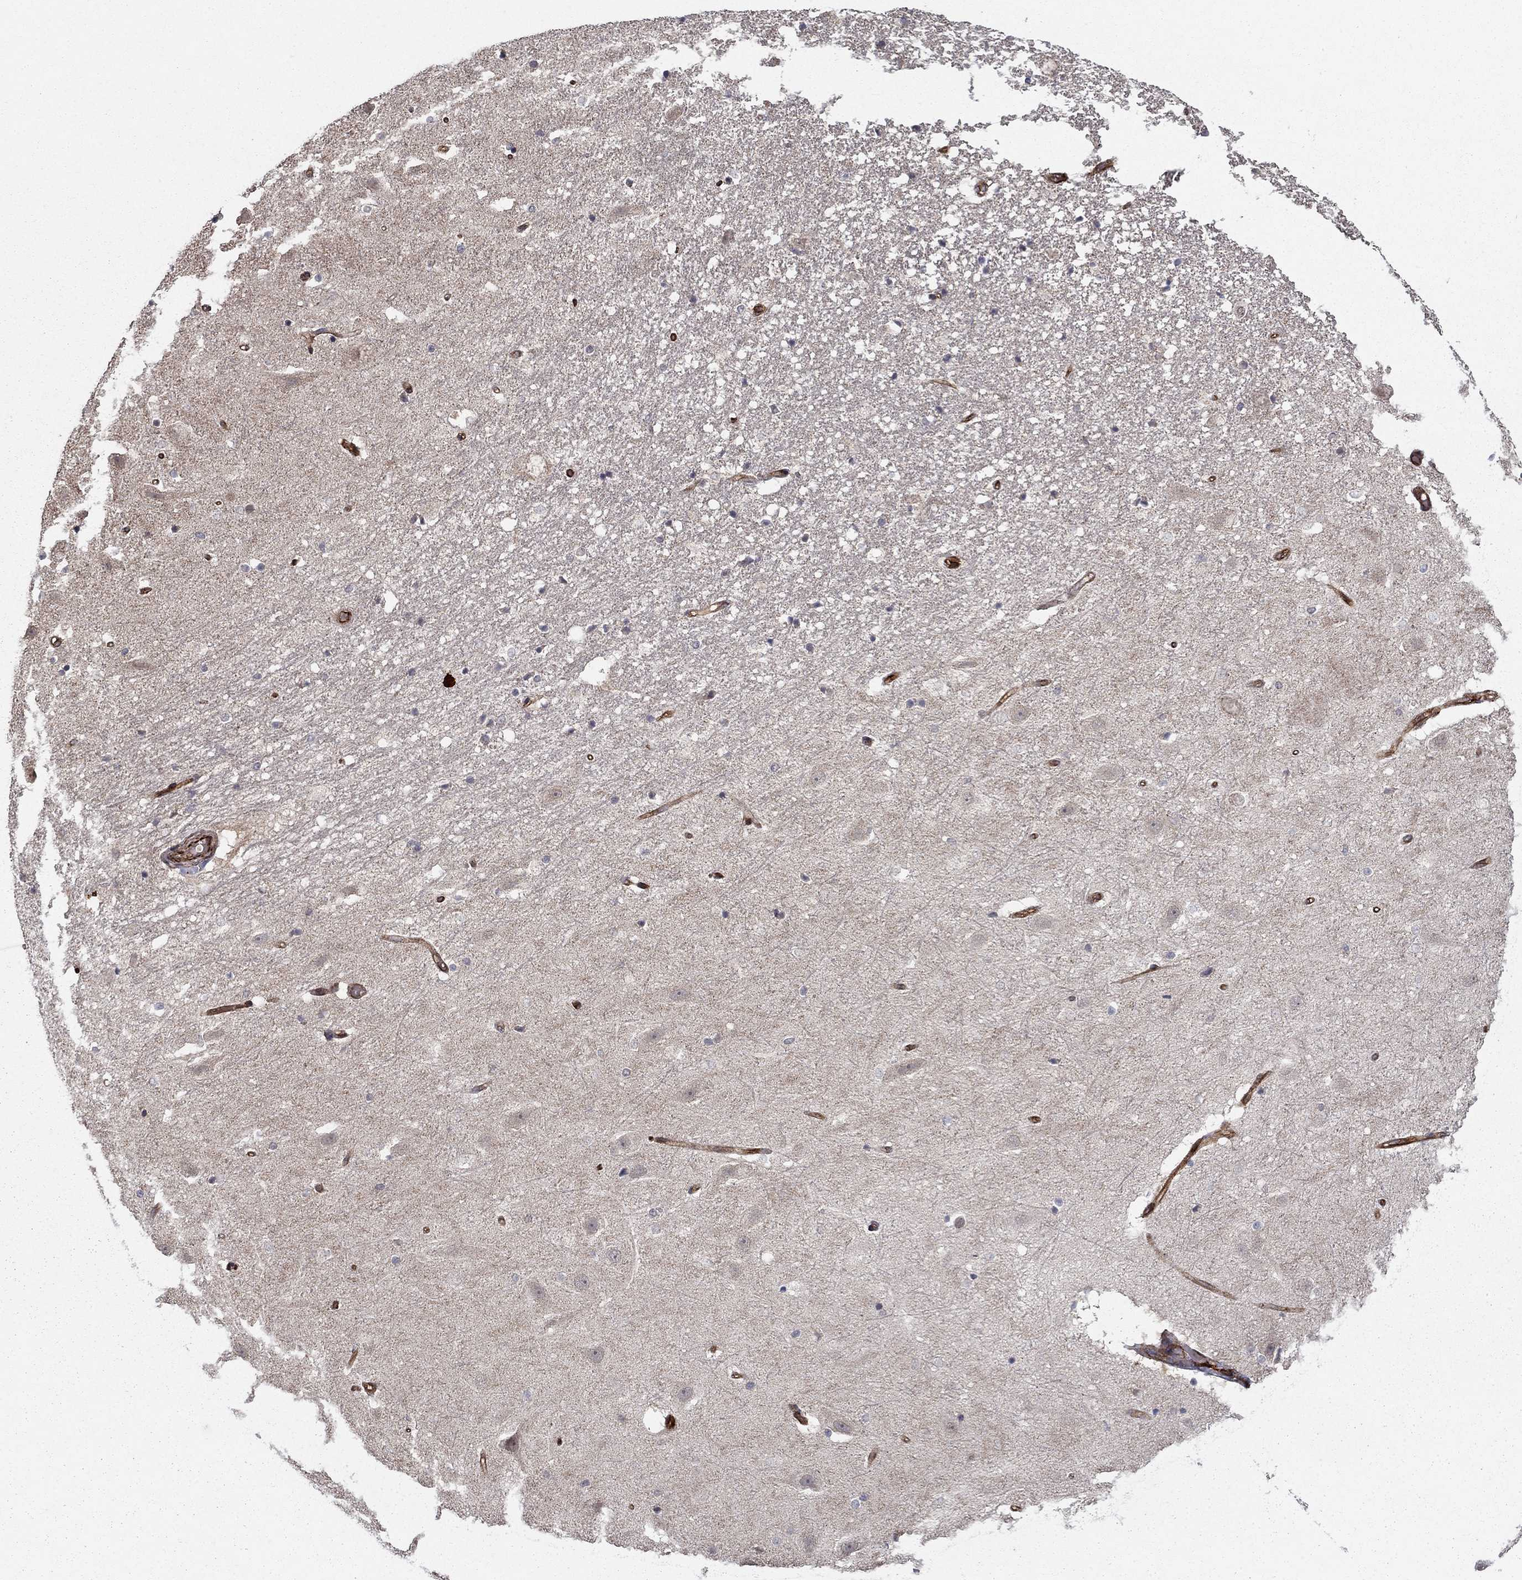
{"staining": {"intensity": "negative", "quantity": "none", "location": "none"}, "tissue": "hippocampus", "cell_type": "Glial cells", "image_type": "normal", "snomed": [{"axis": "morphology", "description": "Normal tissue, NOS"}, {"axis": "topography", "description": "Hippocampus"}], "caption": "IHC histopathology image of normal hippocampus: human hippocampus stained with DAB exhibits no significant protein expression in glial cells. (Immunohistochemistry, brightfield microscopy, high magnification).", "gene": "ADM", "patient": {"sex": "male", "age": 49}}